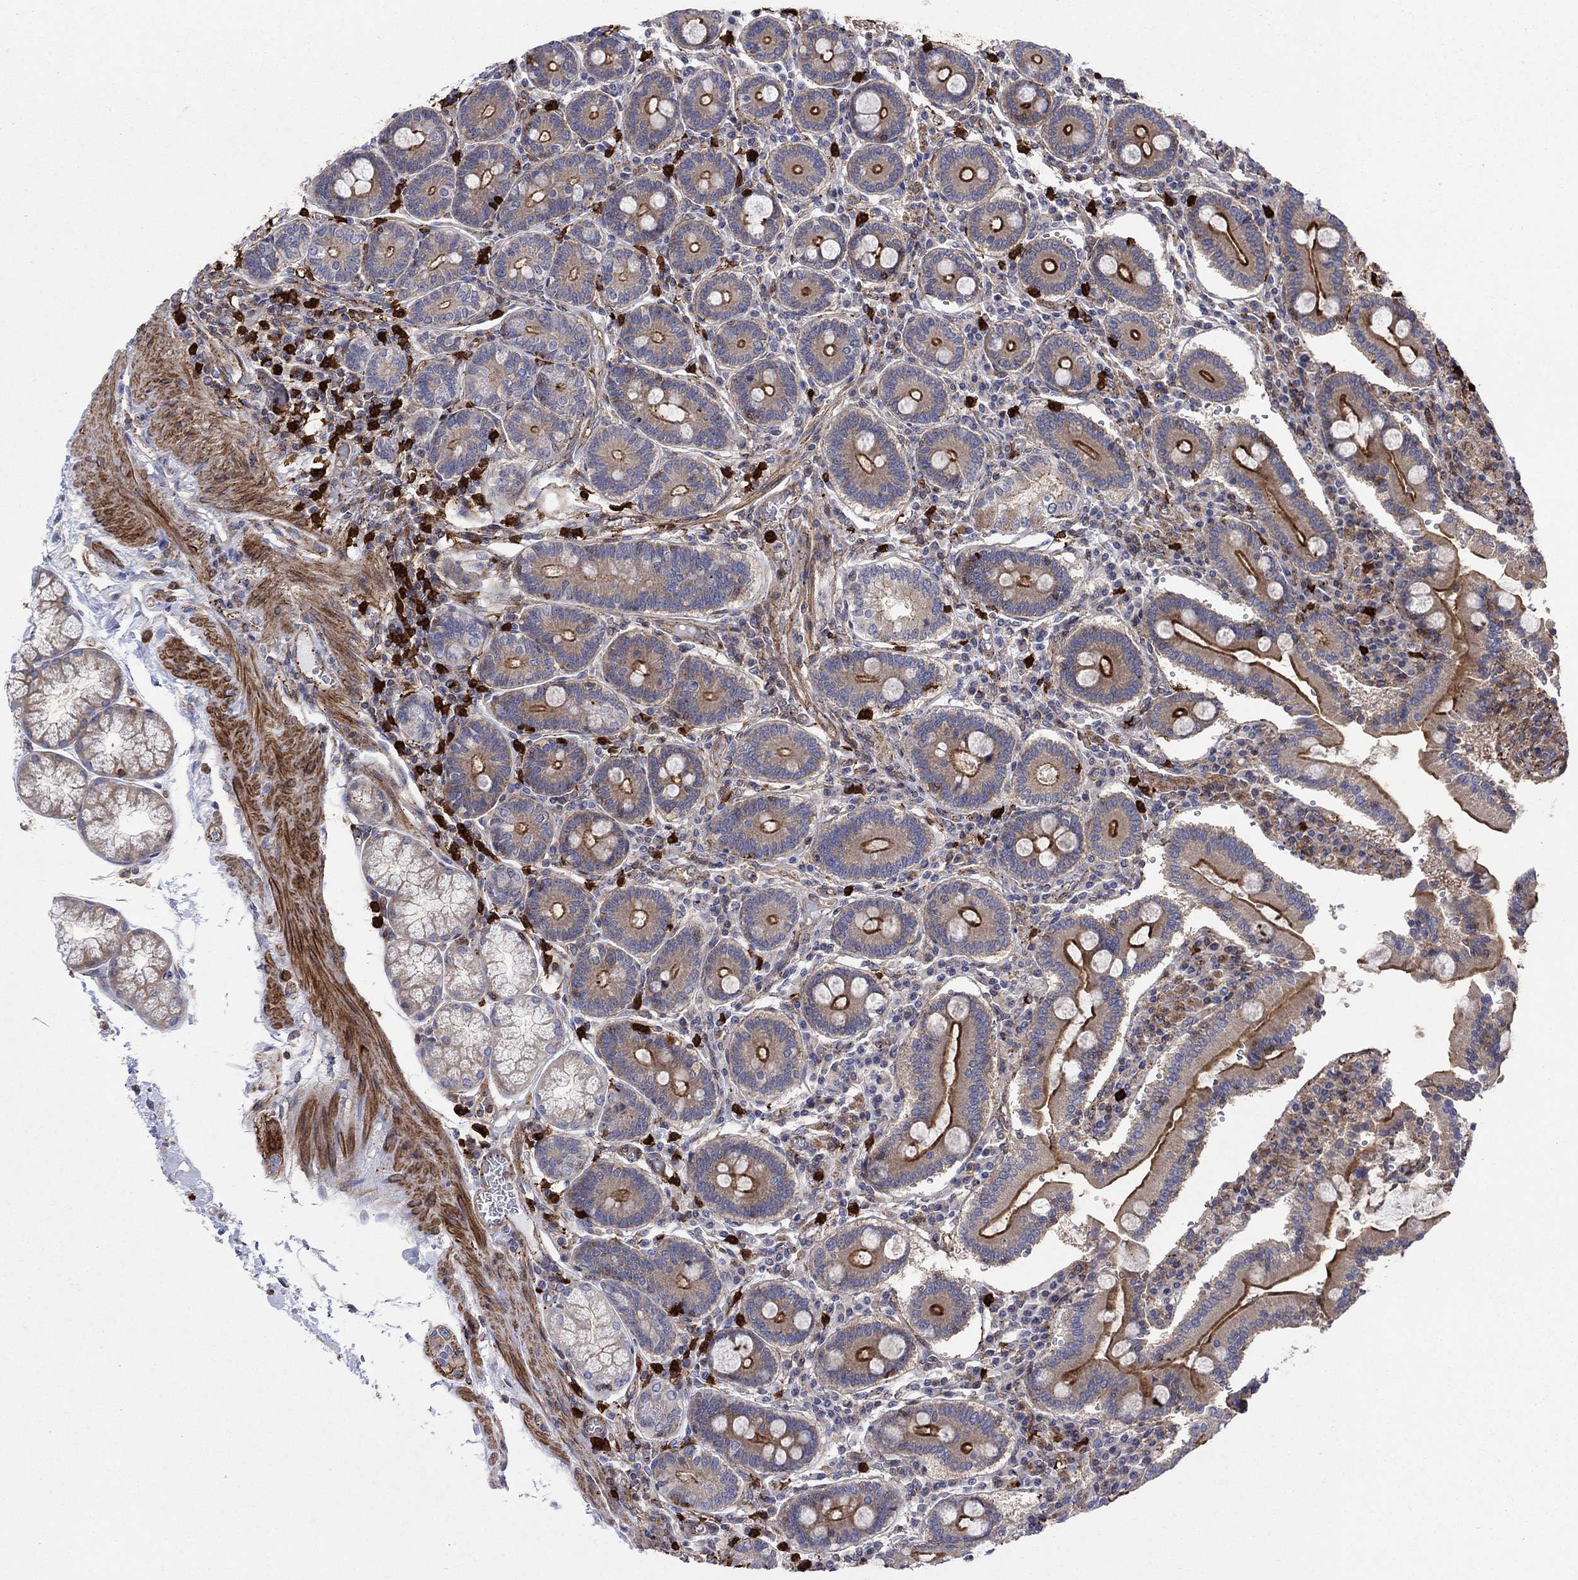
{"staining": {"intensity": "strong", "quantity": "25%-75%", "location": "cytoplasmic/membranous"}, "tissue": "duodenum", "cell_type": "Glandular cells", "image_type": "normal", "snomed": [{"axis": "morphology", "description": "Normal tissue, NOS"}, {"axis": "topography", "description": "Duodenum"}], "caption": "IHC (DAB) staining of normal duodenum shows strong cytoplasmic/membranous protein staining in approximately 25%-75% of glandular cells.", "gene": "PAG1", "patient": {"sex": "female", "age": 62}}